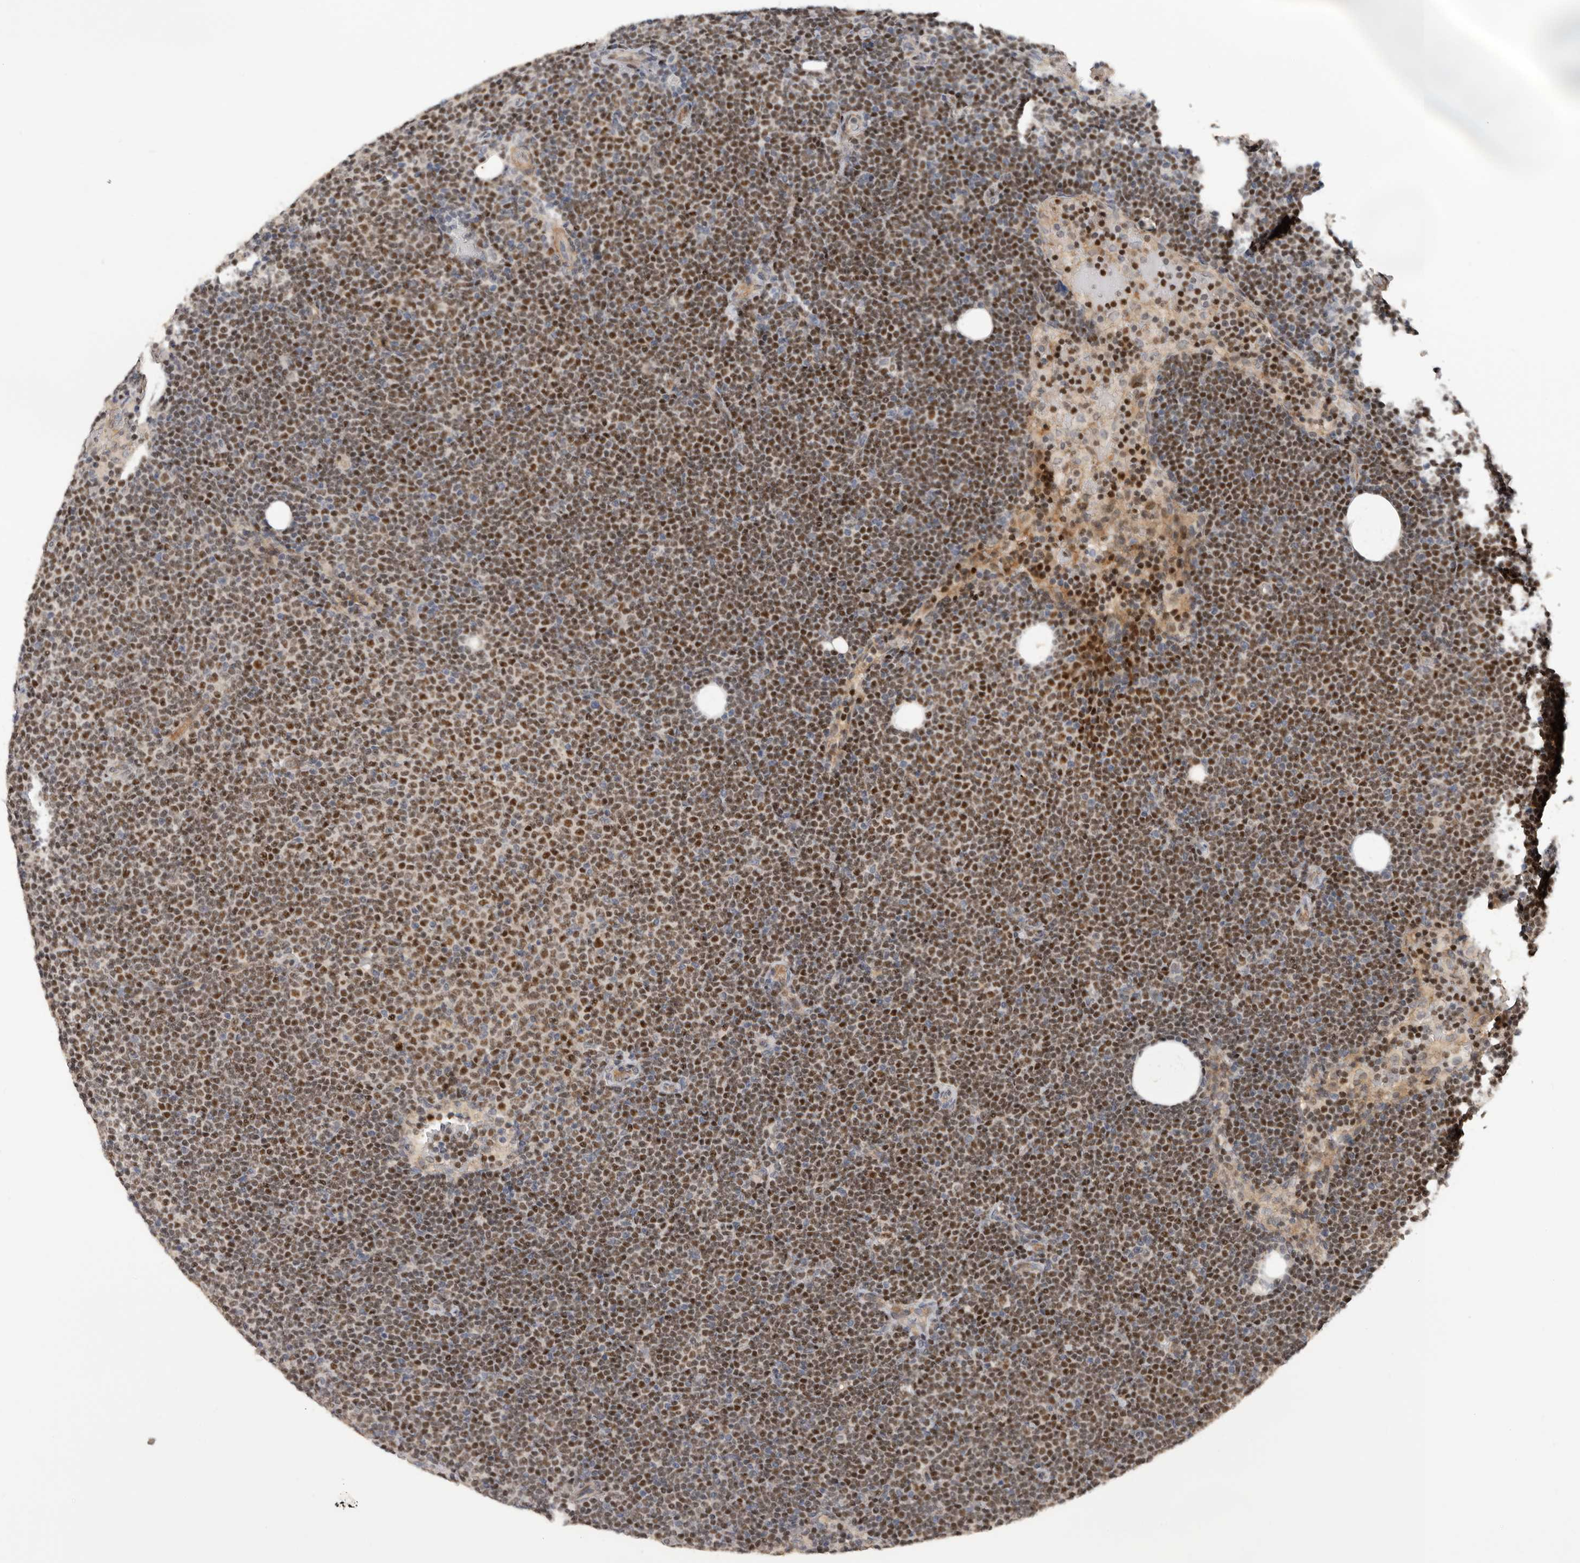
{"staining": {"intensity": "strong", "quantity": ">75%", "location": "nuclear"}, "tissue": "lymphoma", "cell_type": "Tumor cells", "image_type": "cancer", "snomed": [{"axis": "morphology", "description": "Malignant lymphoma, non-Hodgkin's type, Low grade"}, {"axis": "topography", "description": "Lymph node"}], "caption": "This is a histology image of immunohistochemistry (IHC) staining of lymphoma, which shows strong expression in the nuclear of tumor cells.", "gene": "HENMT1", "patient": {"sex": "female", "age": 53}}